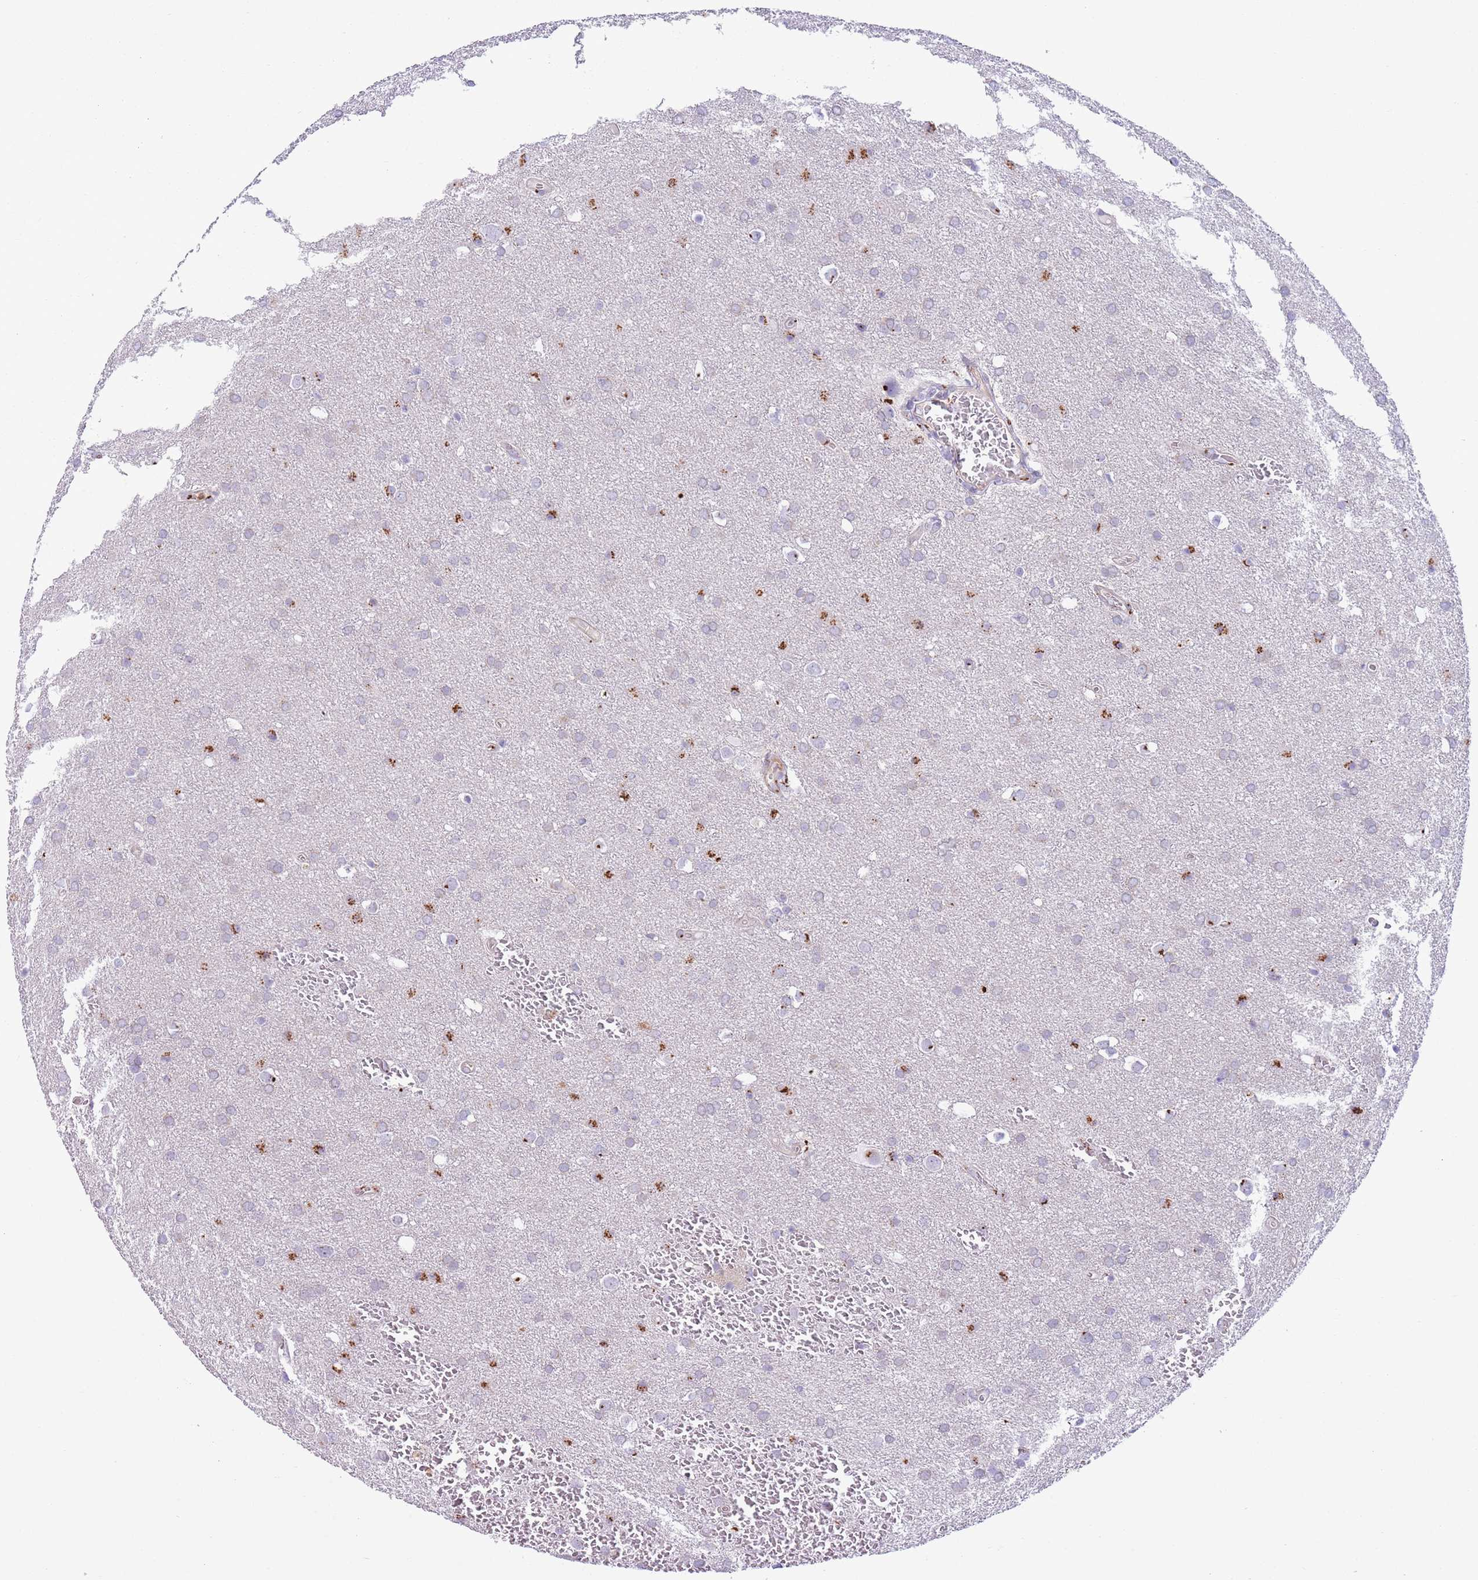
{"staining": {"intensity": "strong", "quantity": "<25%", "location": "cytoplasmic/membranous"}, "tissue": "glioma", "cell_type": "Tumor cells", "image_type": "cancer", "snomed": [{"axis": "morphology", "description": "Glioma, malignant, Low grade"}, {"axis": "topography", "description": "Brain"}], "caption": "This histopathology image reveals IHC staining of human glioma, with medium strong cytoplasmic/membranous staining in about <25% of tumor cells.", "gene": "C20orf96", "patient": {"sex": "female", "age": 32}}